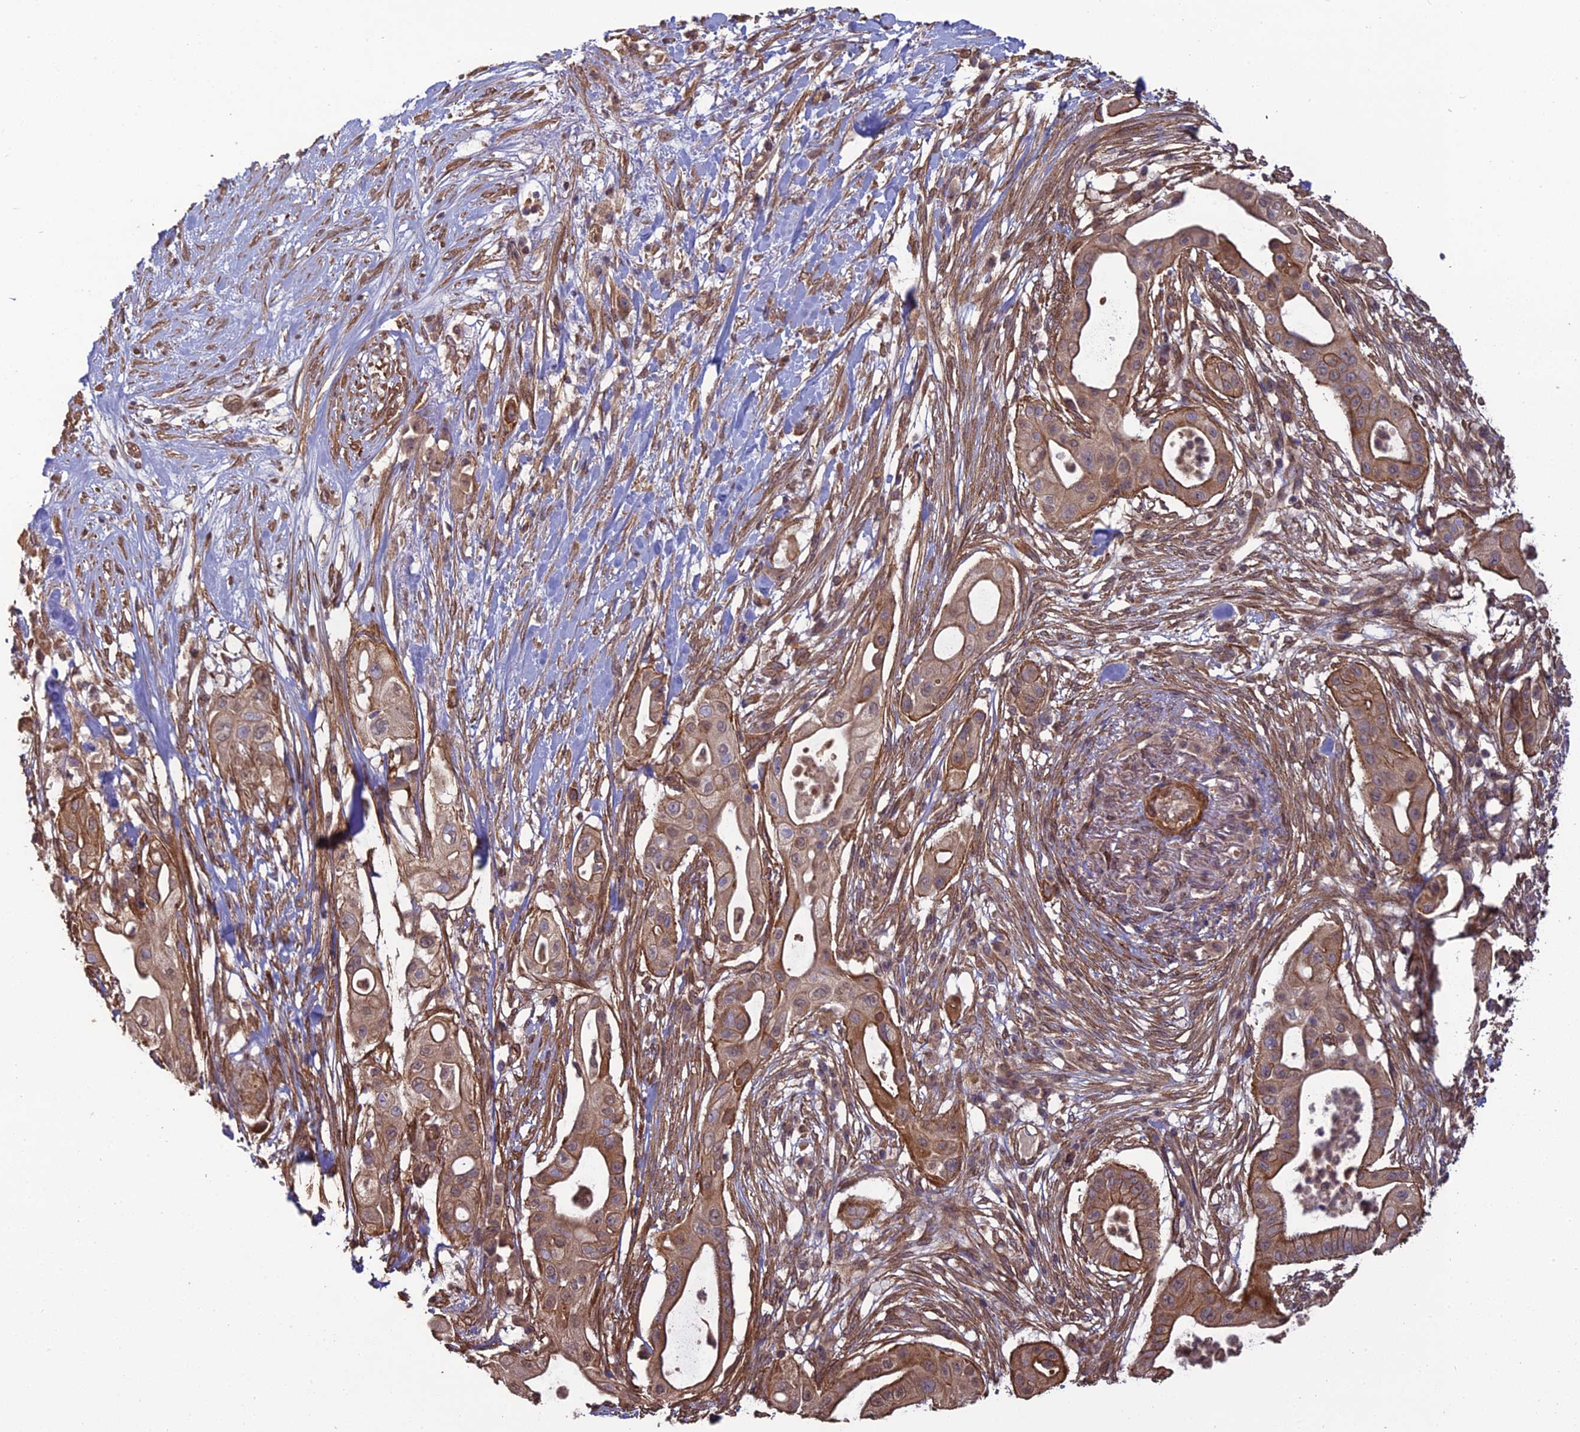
{"staining": {"intensity": "moderate", "quantity": ">75%", "location": "cytoplasmic/membranous"}, "tissue": "pancreatic cancer", "cell_type": "Tumor cells", "image_type": "cancer", "snomed": [{"axis": "morphology", "description": "Adenocarcinoma, NOS"}, {"axis": "topography", "description": "Pancreas"}], "caption": "Immunohistochemical staining of pancreatic adenocarcinoma shows medium levels of moderate cytoplasmic/membranous expression in approximately >75% of tumor cells.", "gene": "ATP6V0A2", "patient": {"sex": "male", "age": 68}}